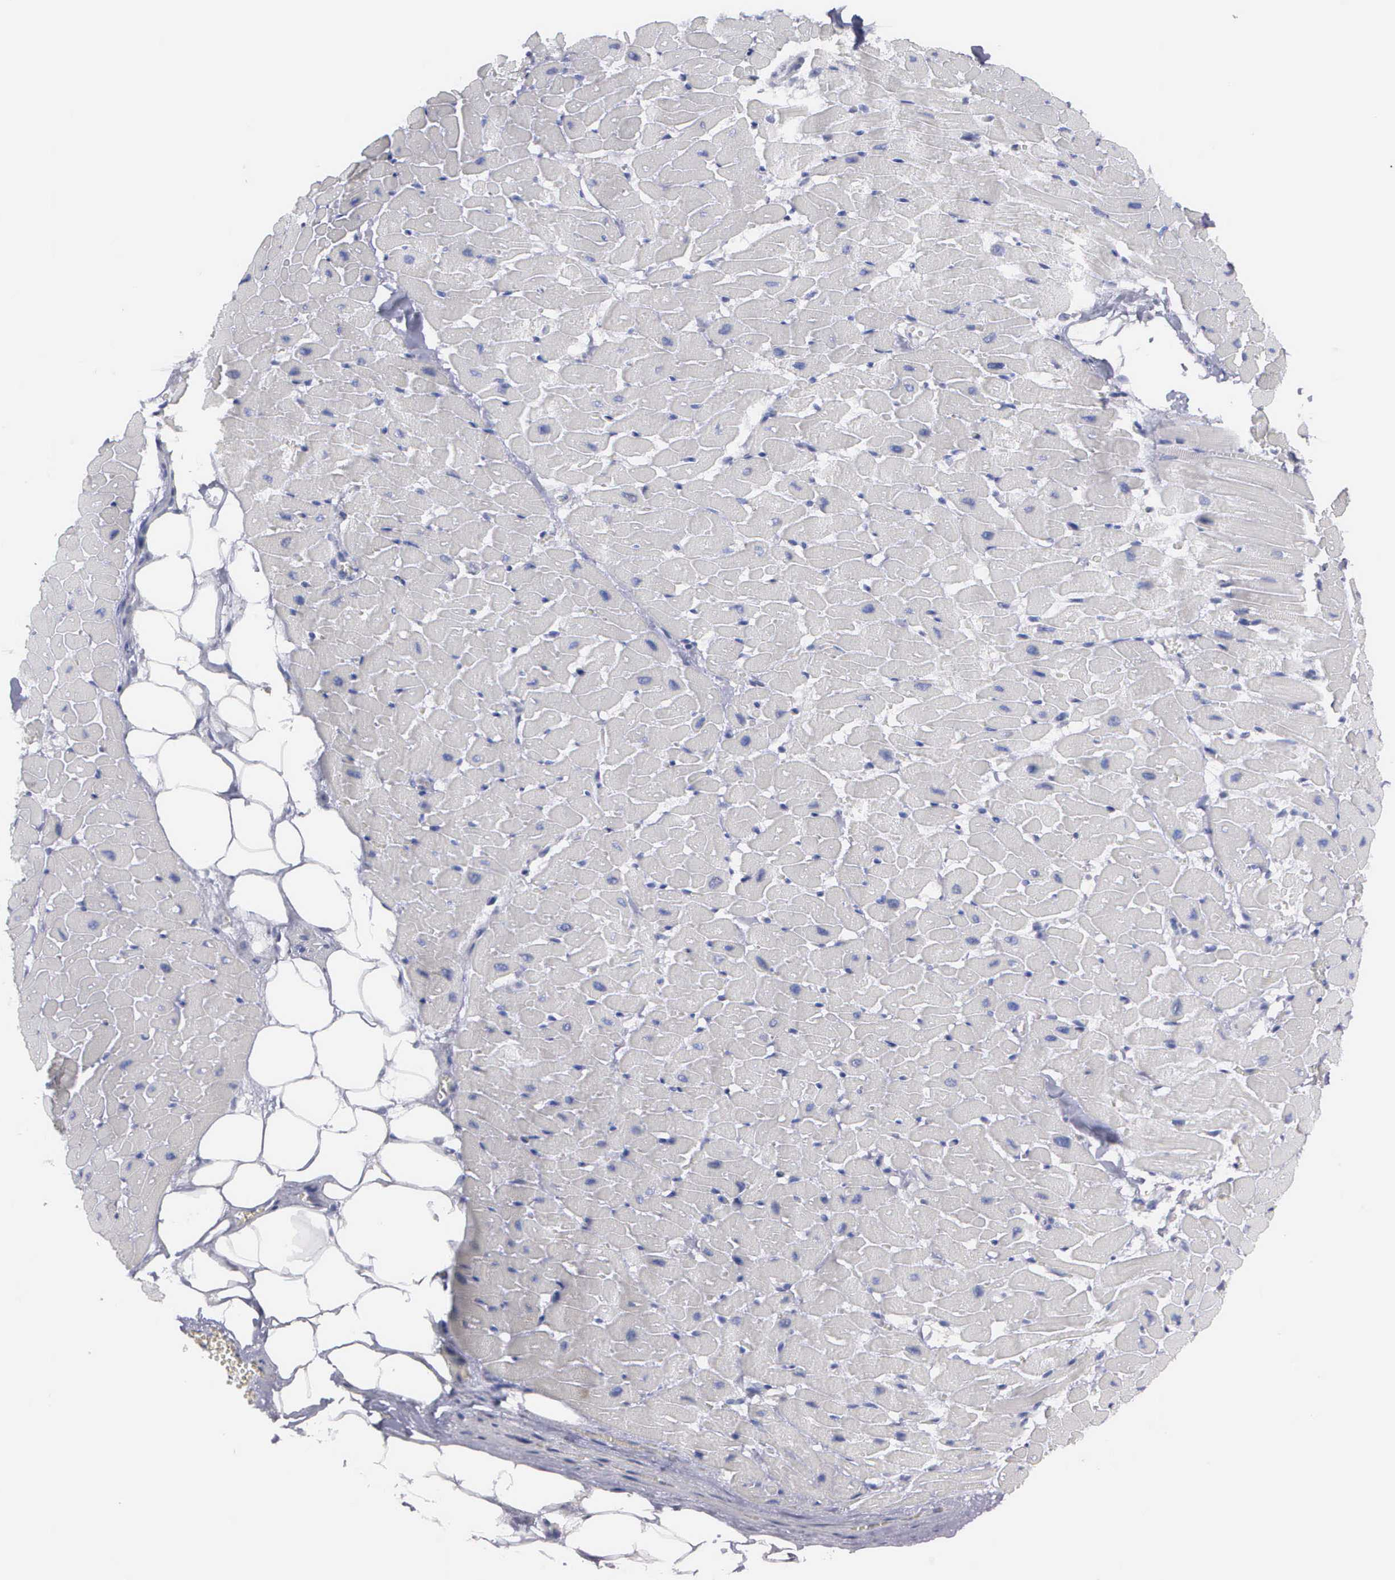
{"staining": {"intensity": "negative", "quantity": "none", "location": "none"}, "tissue": "heart muscle", "cell_type": "Cardiomyocytes", "image_type": "normal", "snomed": [{"axis": "morphology", "description": "Normal tissue, NOS"}, {"axis": "topography", "description": "Heart"}], "caption": "Immunohistochemistry of normal human heart muscle displays no expression in cardiomyocytes. (DAB (3,3'-diaminobenzidine) IHC, high magnification).", "gene": "CEP170B", "patient": {"sex": "female", "age": 19}}